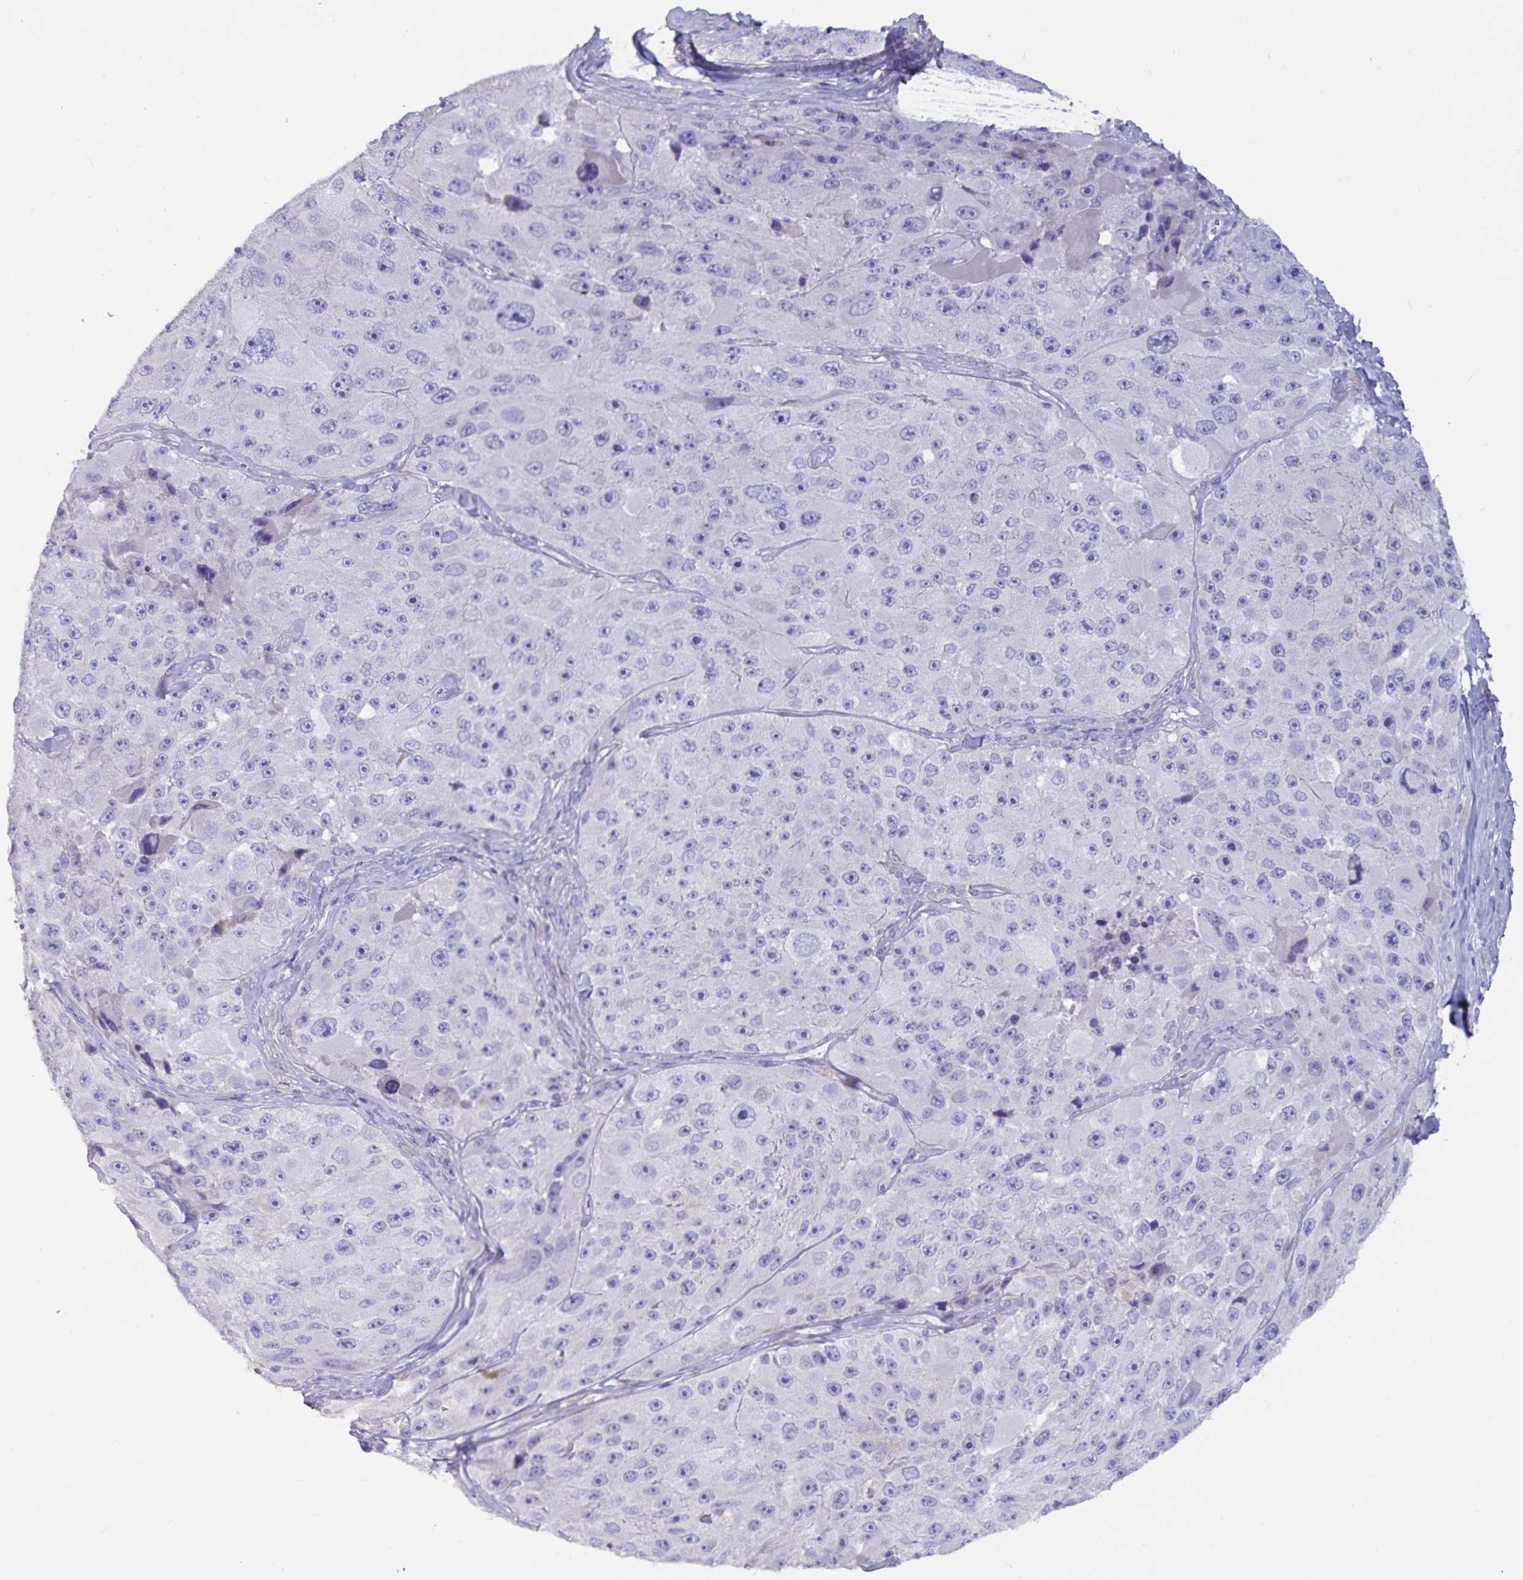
{"staining": {"intensity": "negative", "quantity": "none", "location": "none"}, "tissue": "melanoma", "cell_type": "Tumor cells", "image_type": "cancer", "snomed": [{"axis": "morphology", "description": "Malignant melanoma, Metastatic site"}, {"axis": "topography", "description": "Lymph node"}], "caption": "A high-resolution photomicrograph shows immunohistochemistry staining of malignant melanoma (metastatic site), which exhibits no significant expression in tumor cells. (DAB immunohistochemistry (IHC) visualized using brightfield microscopy, high magnification).", "gene": "TNNC1", "patient": {"sex": "male", "age": 62}}